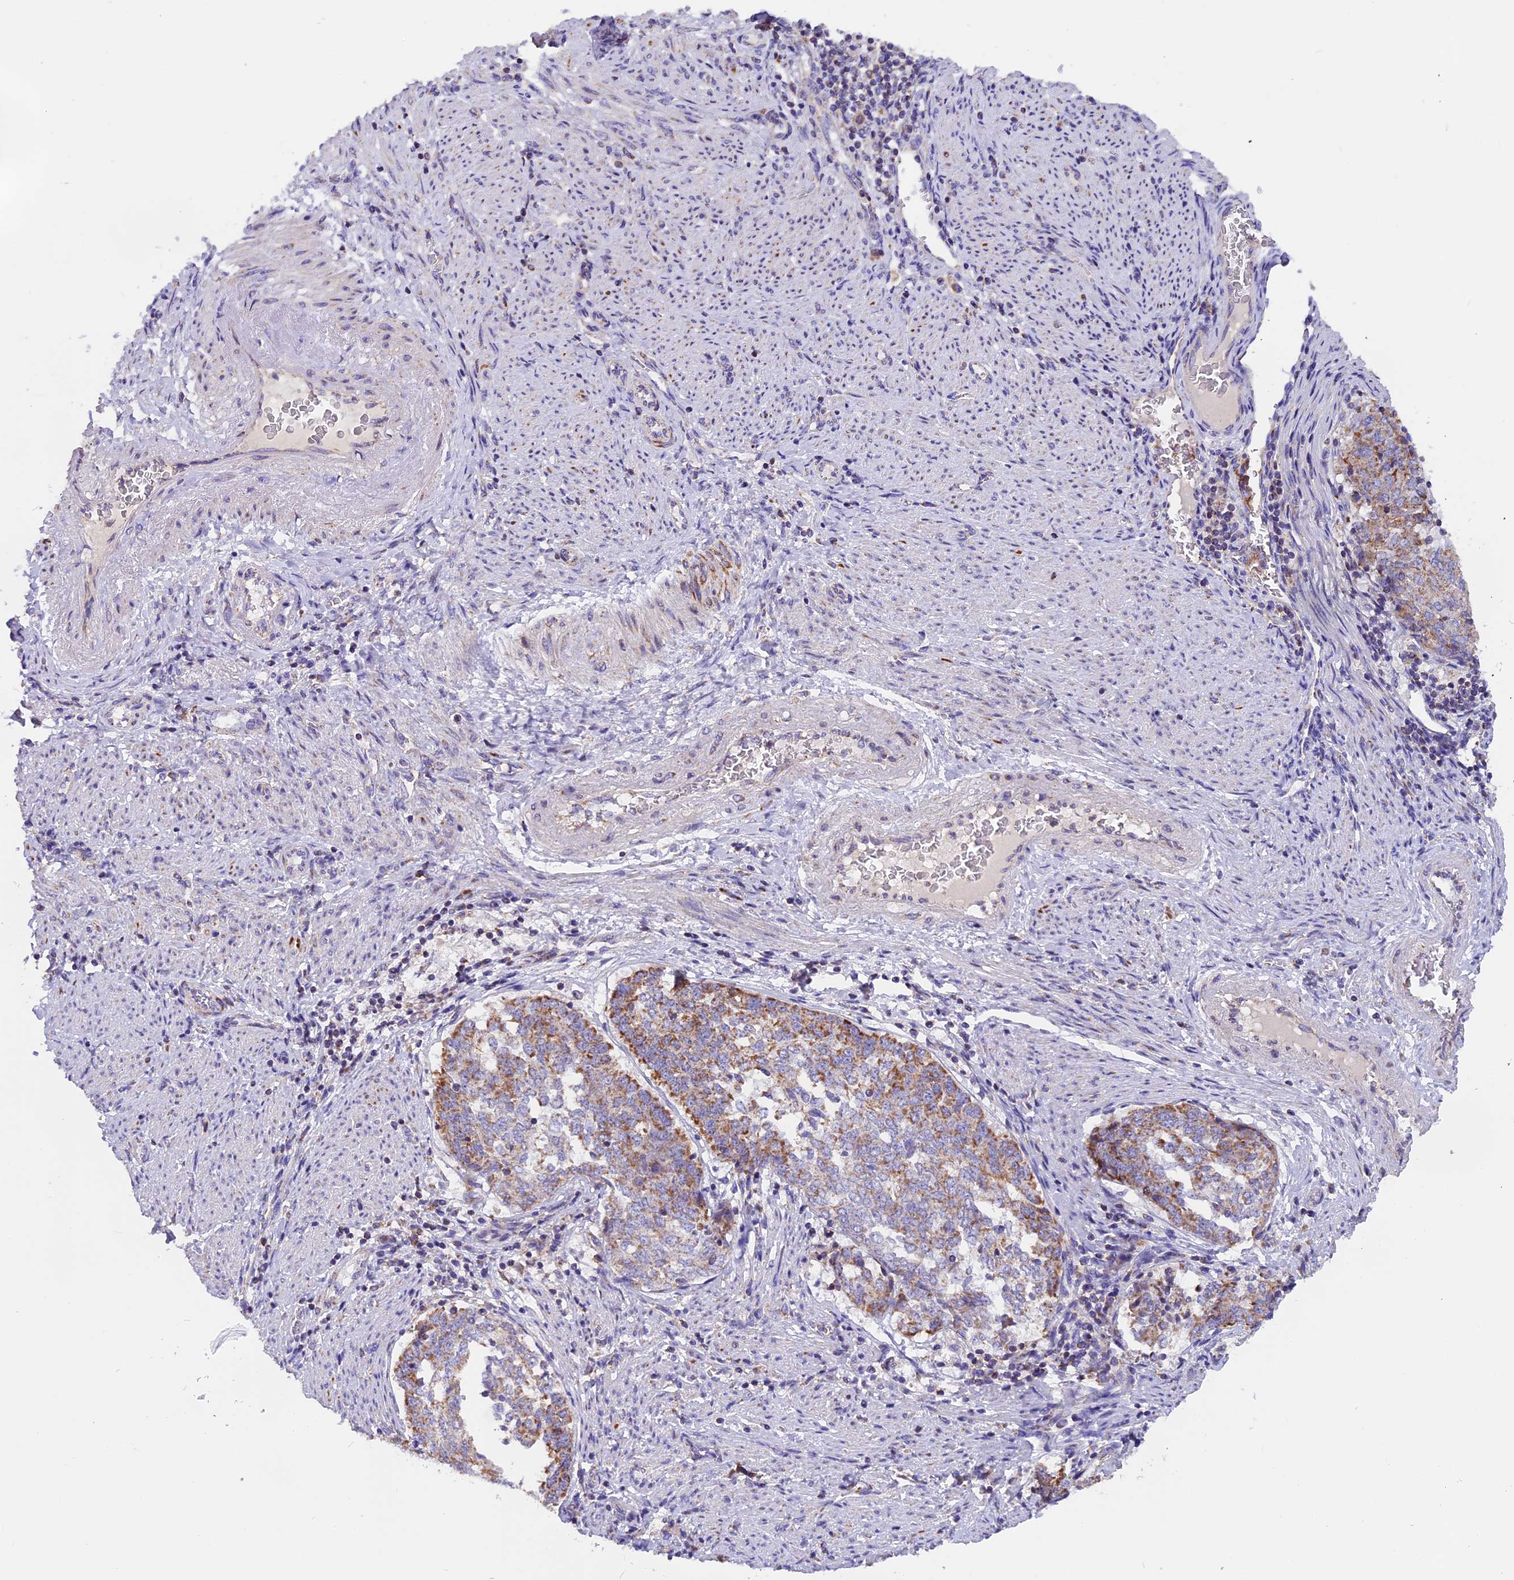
{"staining": {"intensity": "moderate", "quantity": ">75%", "location": "cytoplasmic/membranous"}, "tissue": "endometrial cancer", "cell_type": "Tumor cells", "image_type": "cancer", "snomed": [{"axis": "morphology", "description": "Adenocarcinoma, NOS"}, {"axis": "topography", "description": "Endometrium"}], "caption": "Immunohistochemical staining of endometrial adenocarcinoma exhibits moderate cytoplasmic/membranous protein expression in approximately >75% of tumor cells.", "gene": "MGME1", "patient": {"sex": "female", "age": 80}}